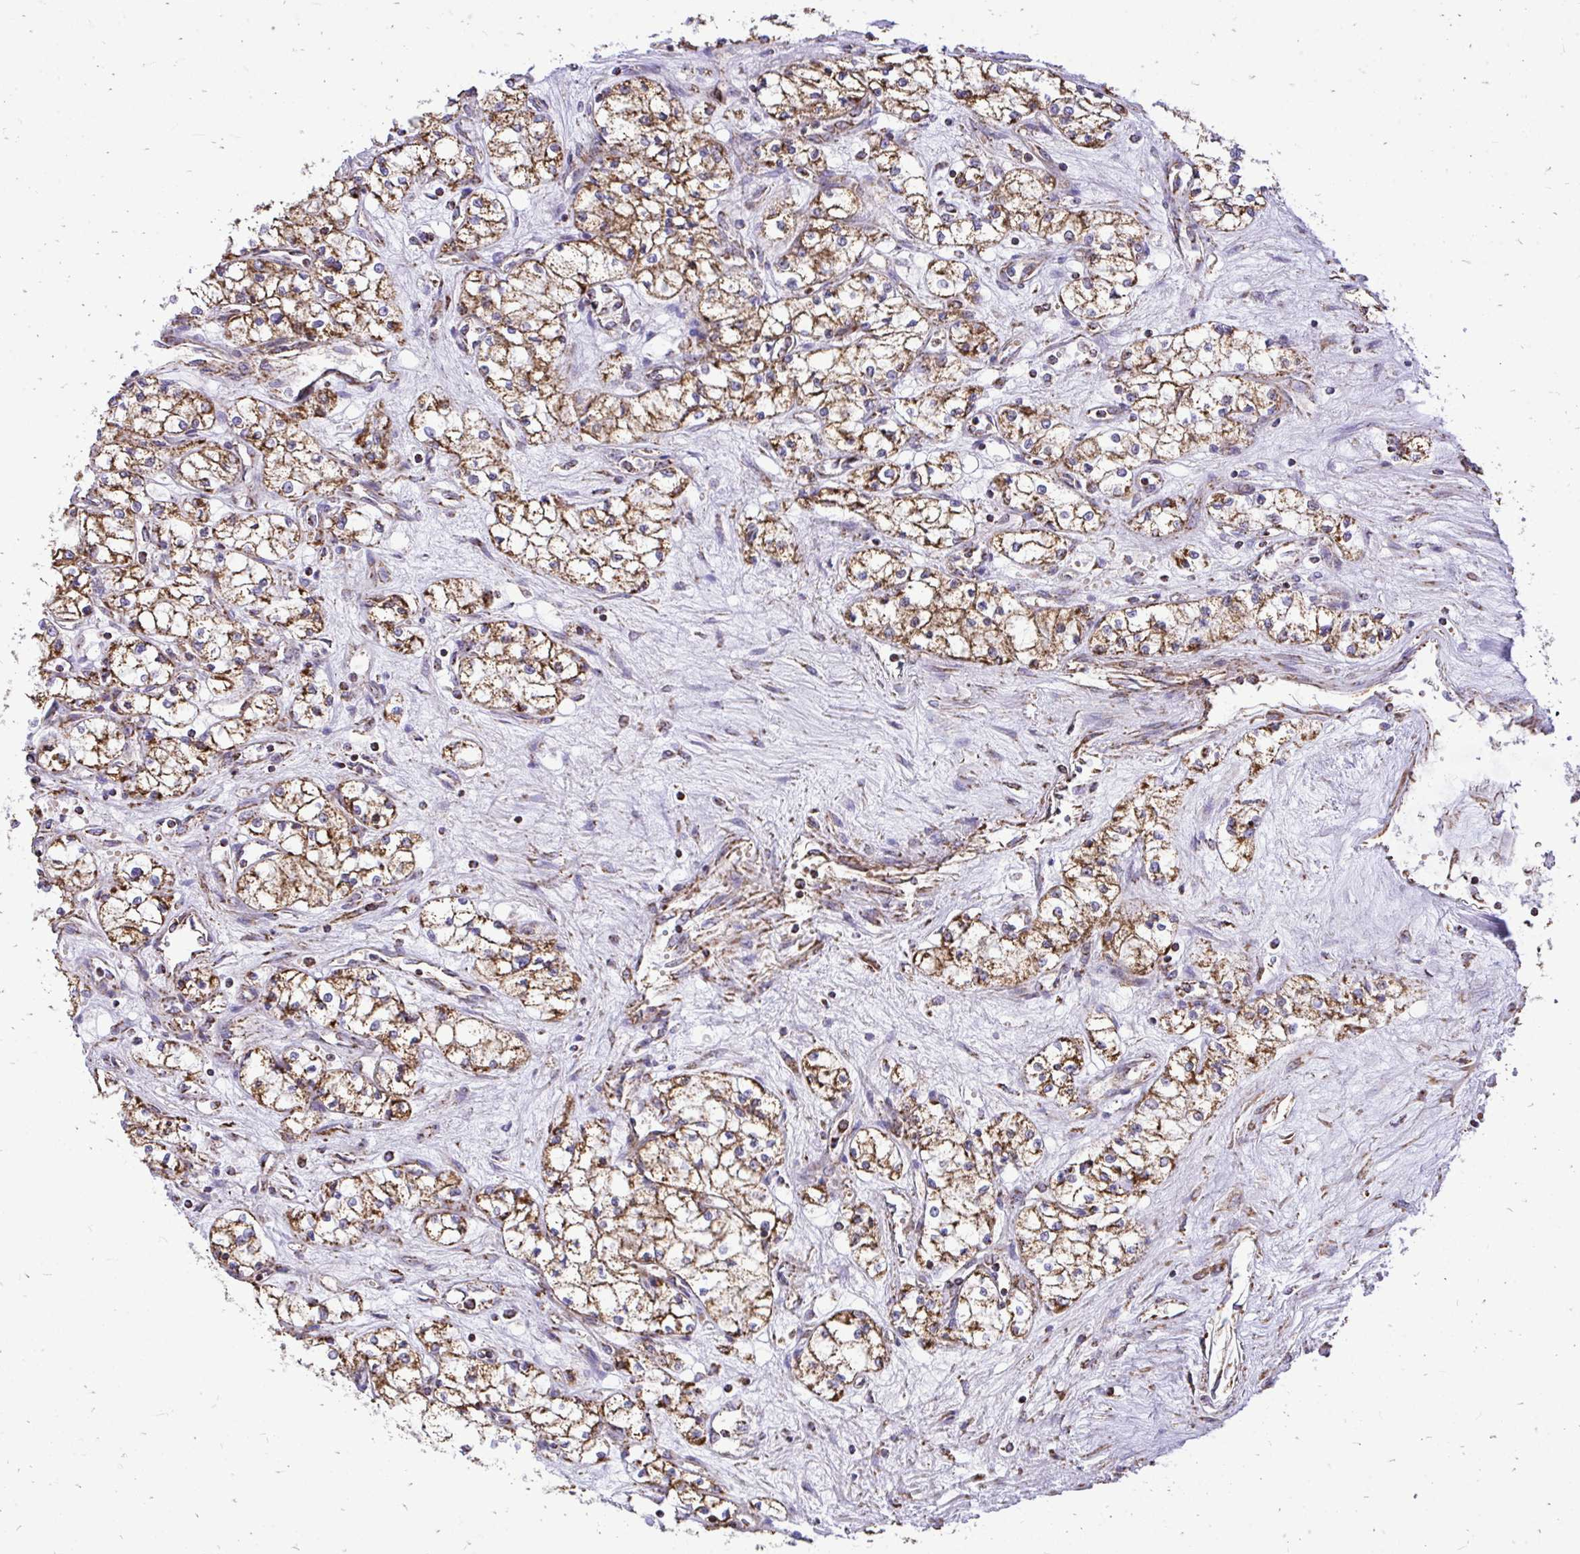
{"staining": {"intensity": "moderate", "quantity": ">75%", "location": "cytoplasmic/membranous"}, "tissue": "renal cancer", "cell_type": "Tumor cells", "image_type": "cancer", "snomed": [{"axis": "morphology", "description": "Normal tissue, NOS"}, {"axis": "morphology", "description": "Adenocarcinoma, NOS"}, {"axis": "topography", "description": "Kidney"}], "caption": "Immunohistochemistry (IHC) photomicrograph of human renal cancer (adenocarcinoma) stained for a protein (brown), which shows medium levels of moderate cytoplasmic/membranous expression in about >75% of tumor cells.", "gene": "UBE2C", "patient": {"sex": "male", "age": 59}}